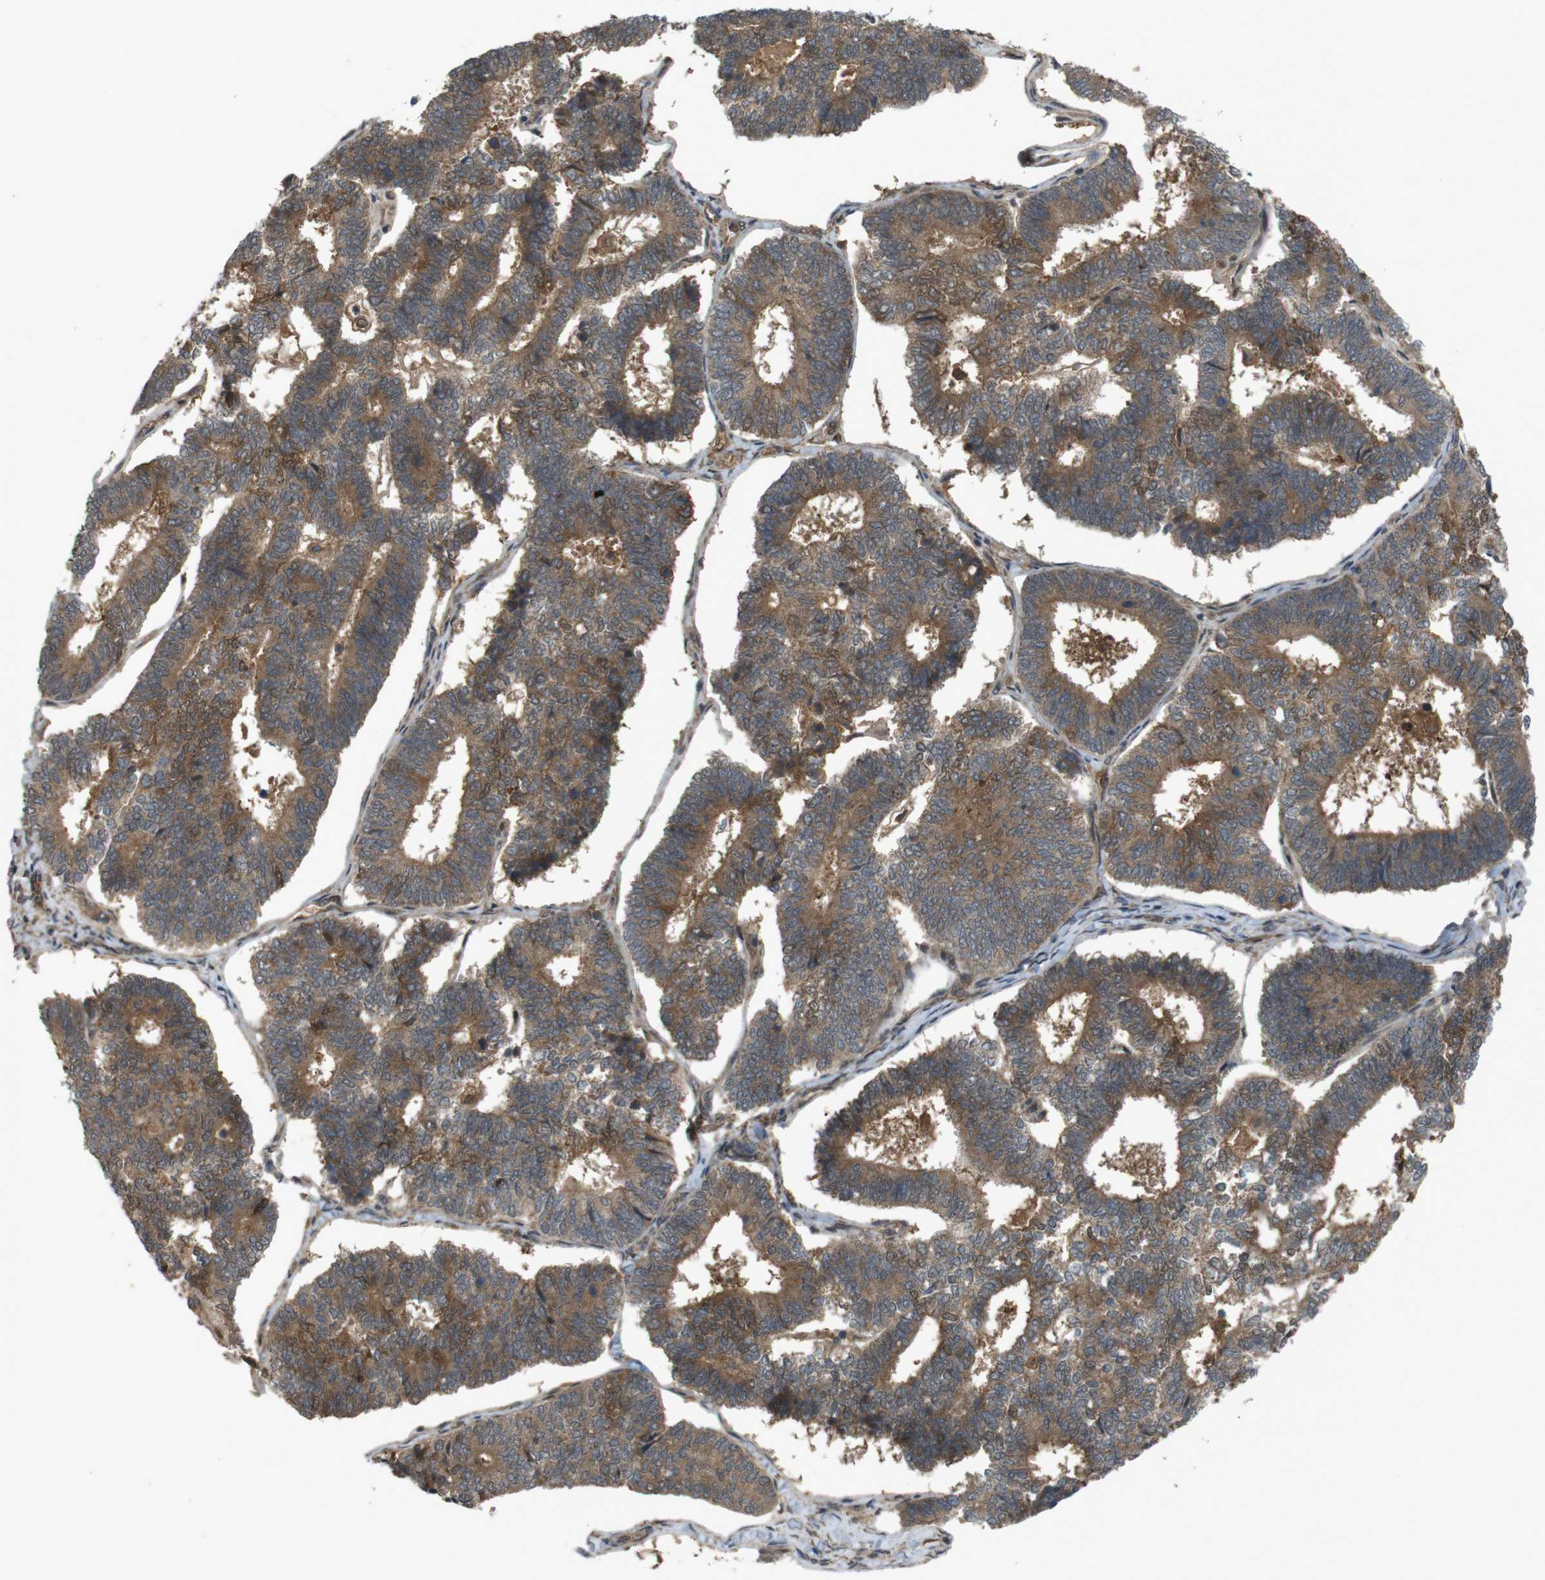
{"staining": {"intensity": "moderate", "quantity": ">75%", "location": "cytoplasmic/membranous"}, "tissue": "endometrial cancer", "cell_type": "Tumor cells", "image_type": "cancer", "snomed": [{"axis": "morphology", "description": "Adenocarcinoma, NOS"}, {"axis": "topography", "description": "Endometrium"}], "caption": "Protein expression analysis of endometrial cancer (adenocarcinoma) displays moderate cytoplasmic/membranous expression in approximately >75% of tumor cells.", "gene": "NFKBIE", "patient": {"sex": "female", "age": 70}}